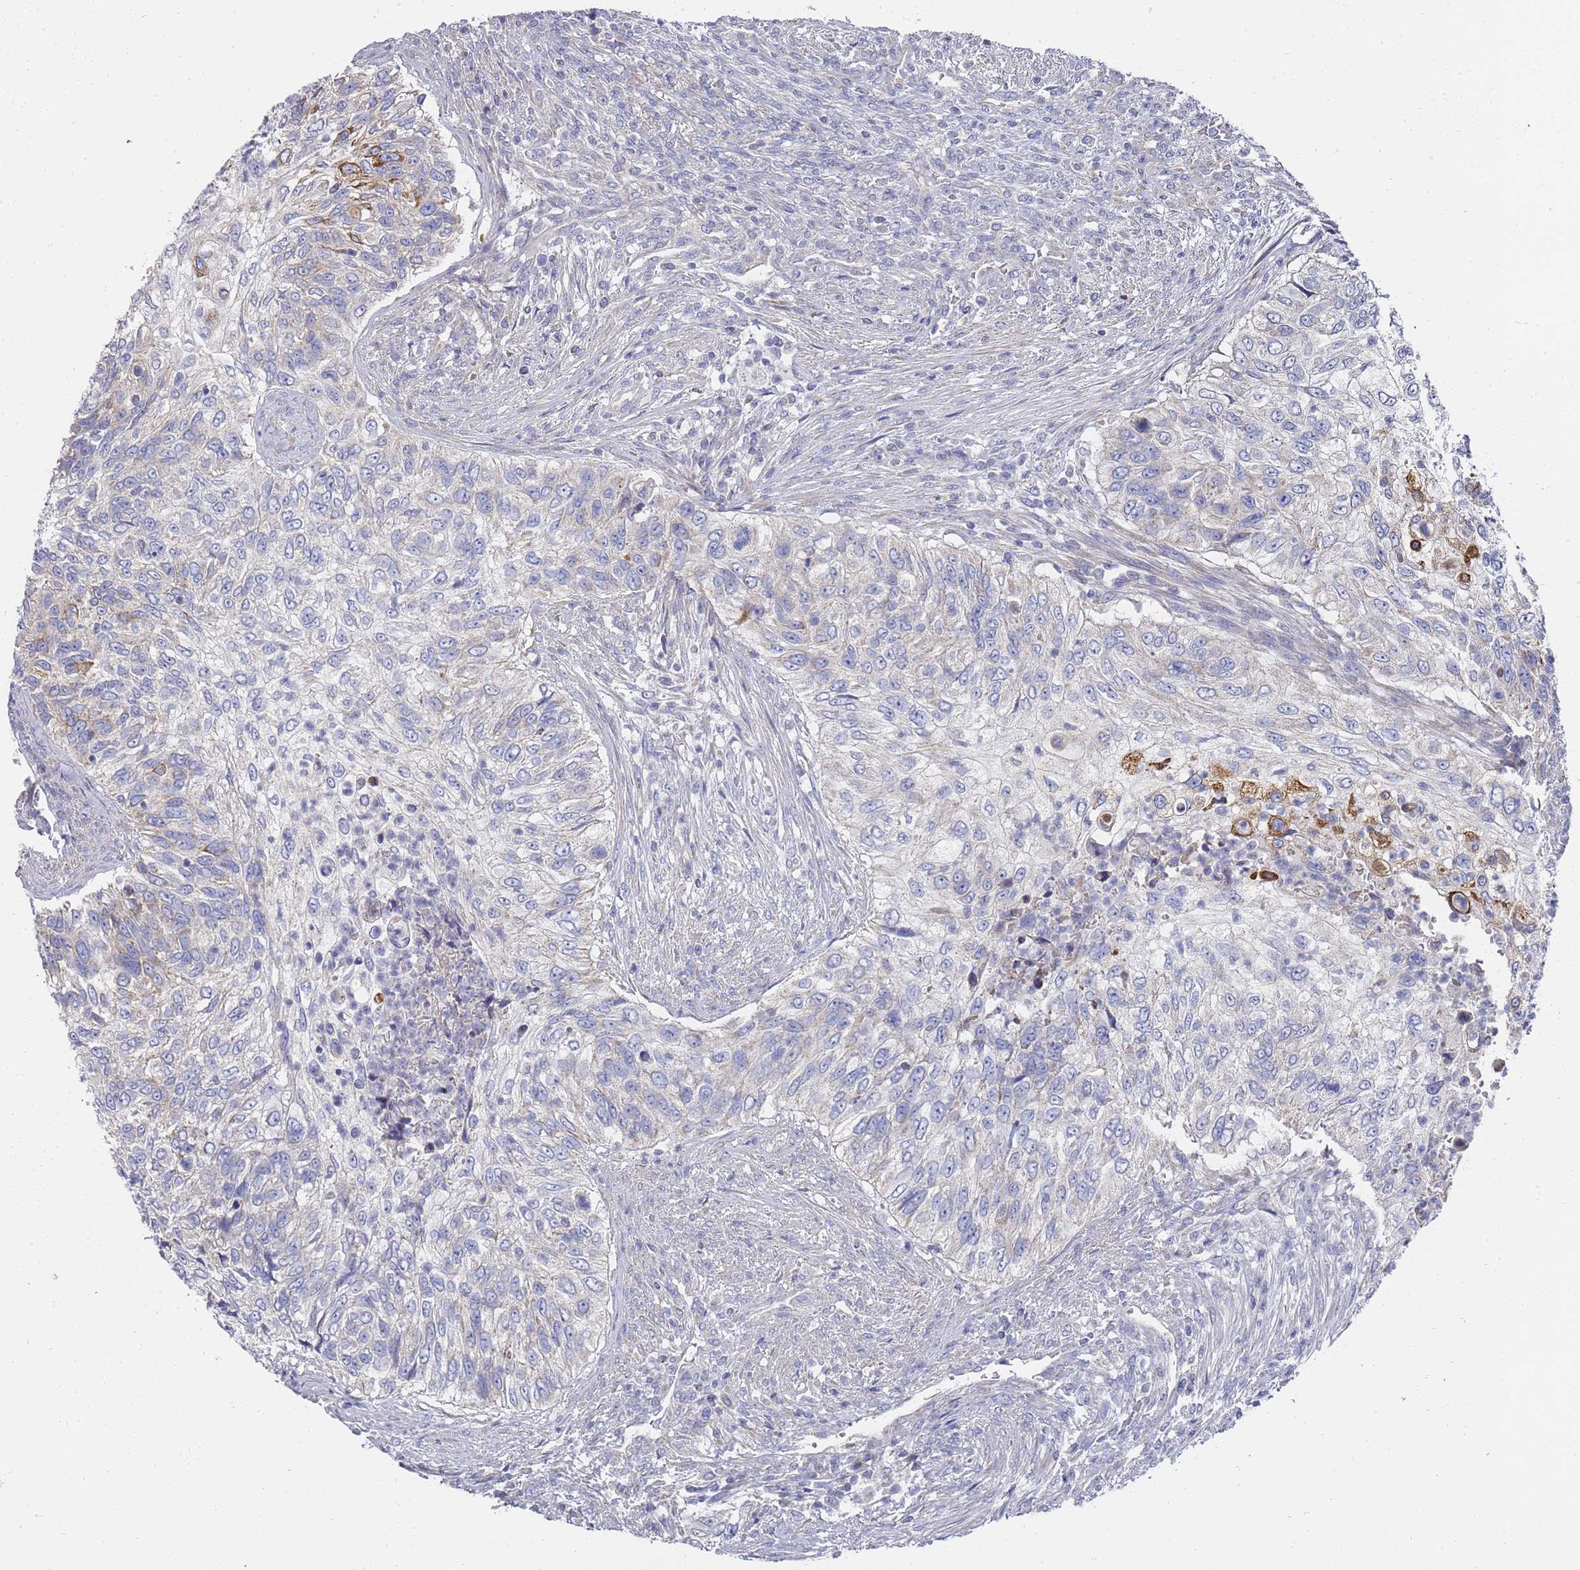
{"staining": {"intensity": "negative", "quantity": "none", "location": "none"}, "tissue": "urothelial cancer", "cell_type": "Tumor cells", "image_type": "cancer", "snomed": [{"axis": "morphology", "description": "Urothelial carcinoma, High grade"}, {"axis": "topography", "description": "Urinary bladder"}], "caption": "This is a micrograph of immunohistochemistry (IHC) staining of urothelial carcinoma (high-grade), which shows no positivity in tumor cells. (DAB (3,3'-diaminobenzidine) immunohistochemistry (IHC) with hematoxylin counter stain).", "gene": "SCAPER", "patient": {"sex": "female", "age": 60}}